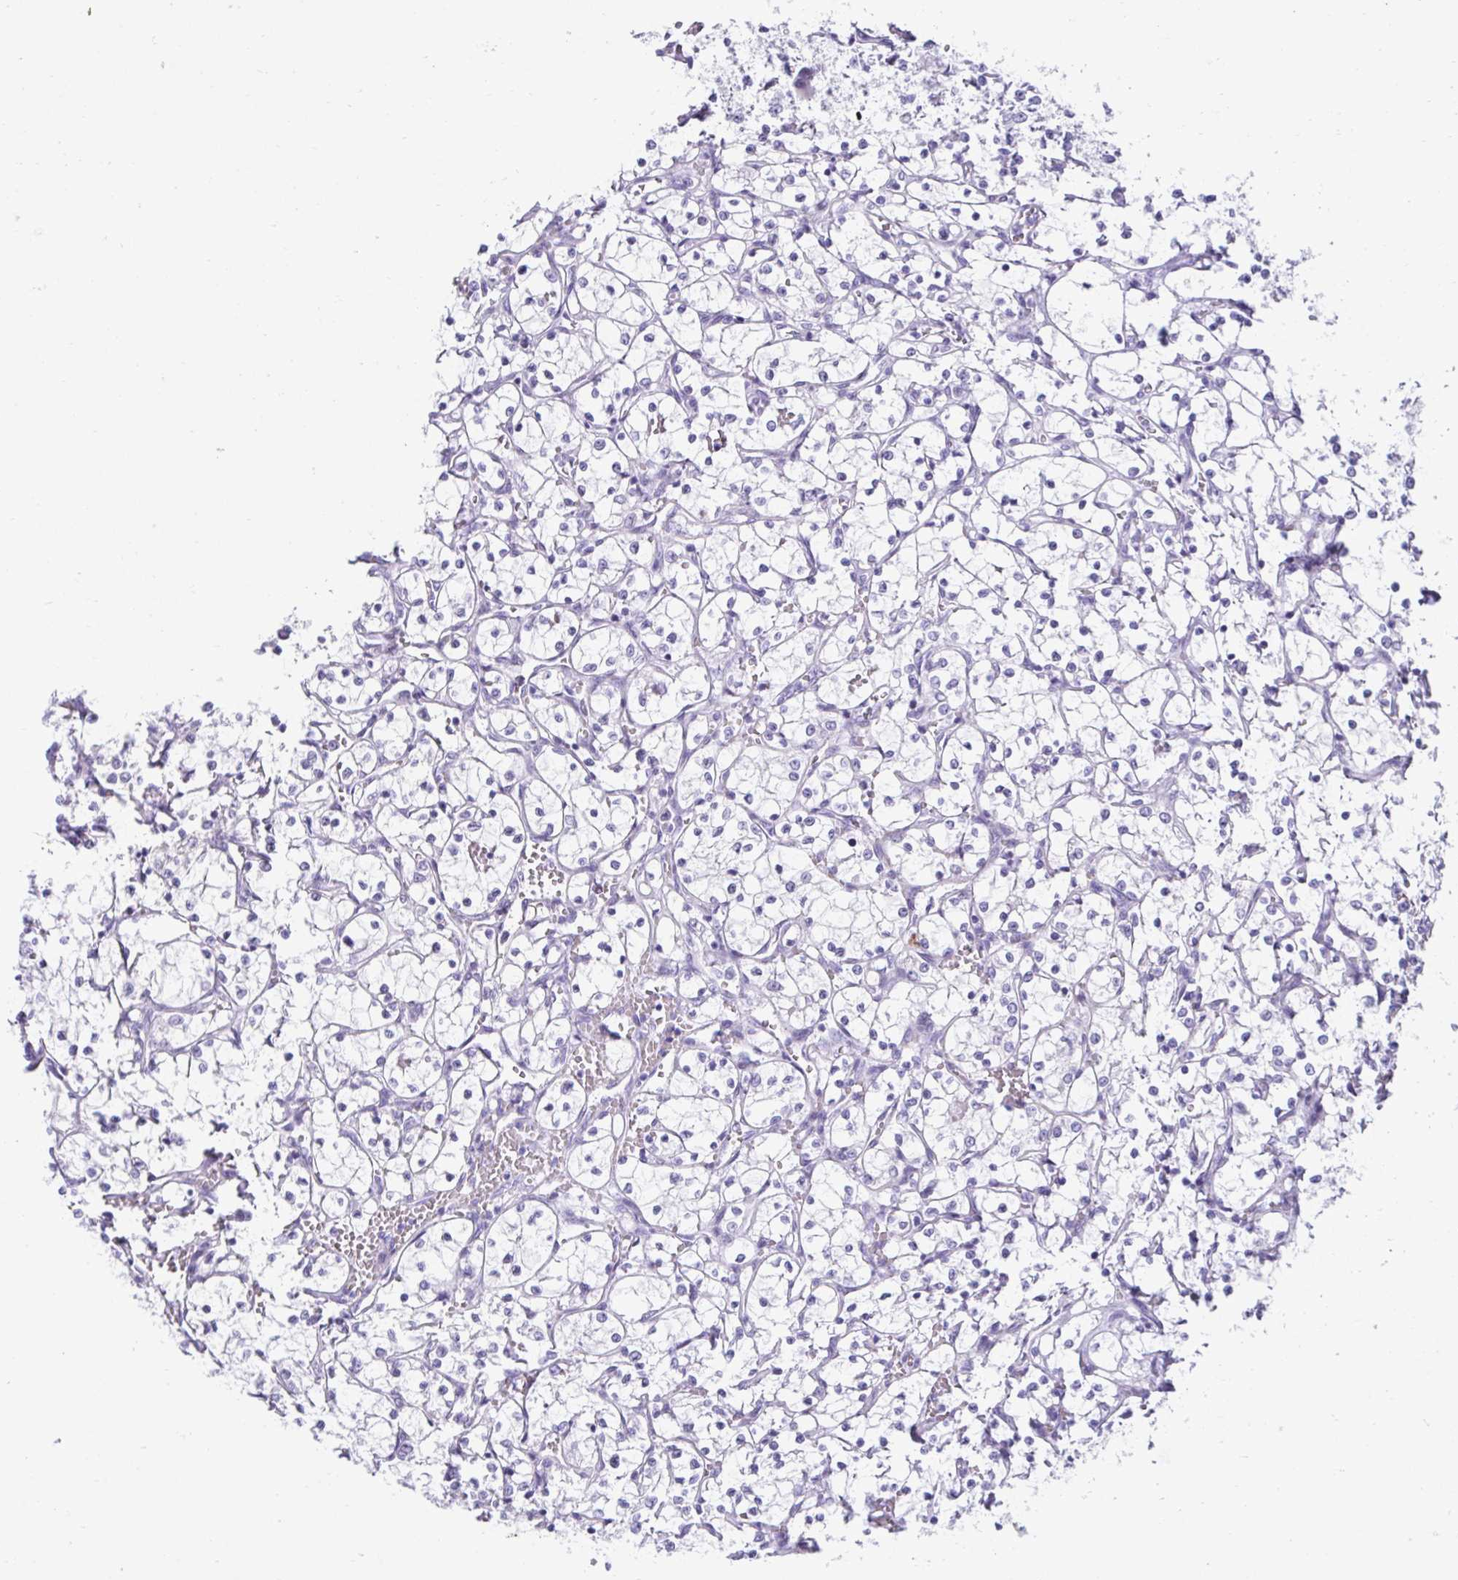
{"staining": {"intensity": "negative", "quantity": "none", "location": "none"}, "tissue": "renal cancer", "cell_type": "Tumor cells", "image_type": "cancer", "snomed": [{"axis": "morphology", "description": "Adenocarcinoma, NOS"}, {"axis": "topography", "description": "Kidney"}], "caption": "DAB immunohistochemical staining of human adenocarcinoma (renal) displays no significant staining in tumor cells.", "gene": "RNF183", "patient": {"sex": "female", "age": 69}}